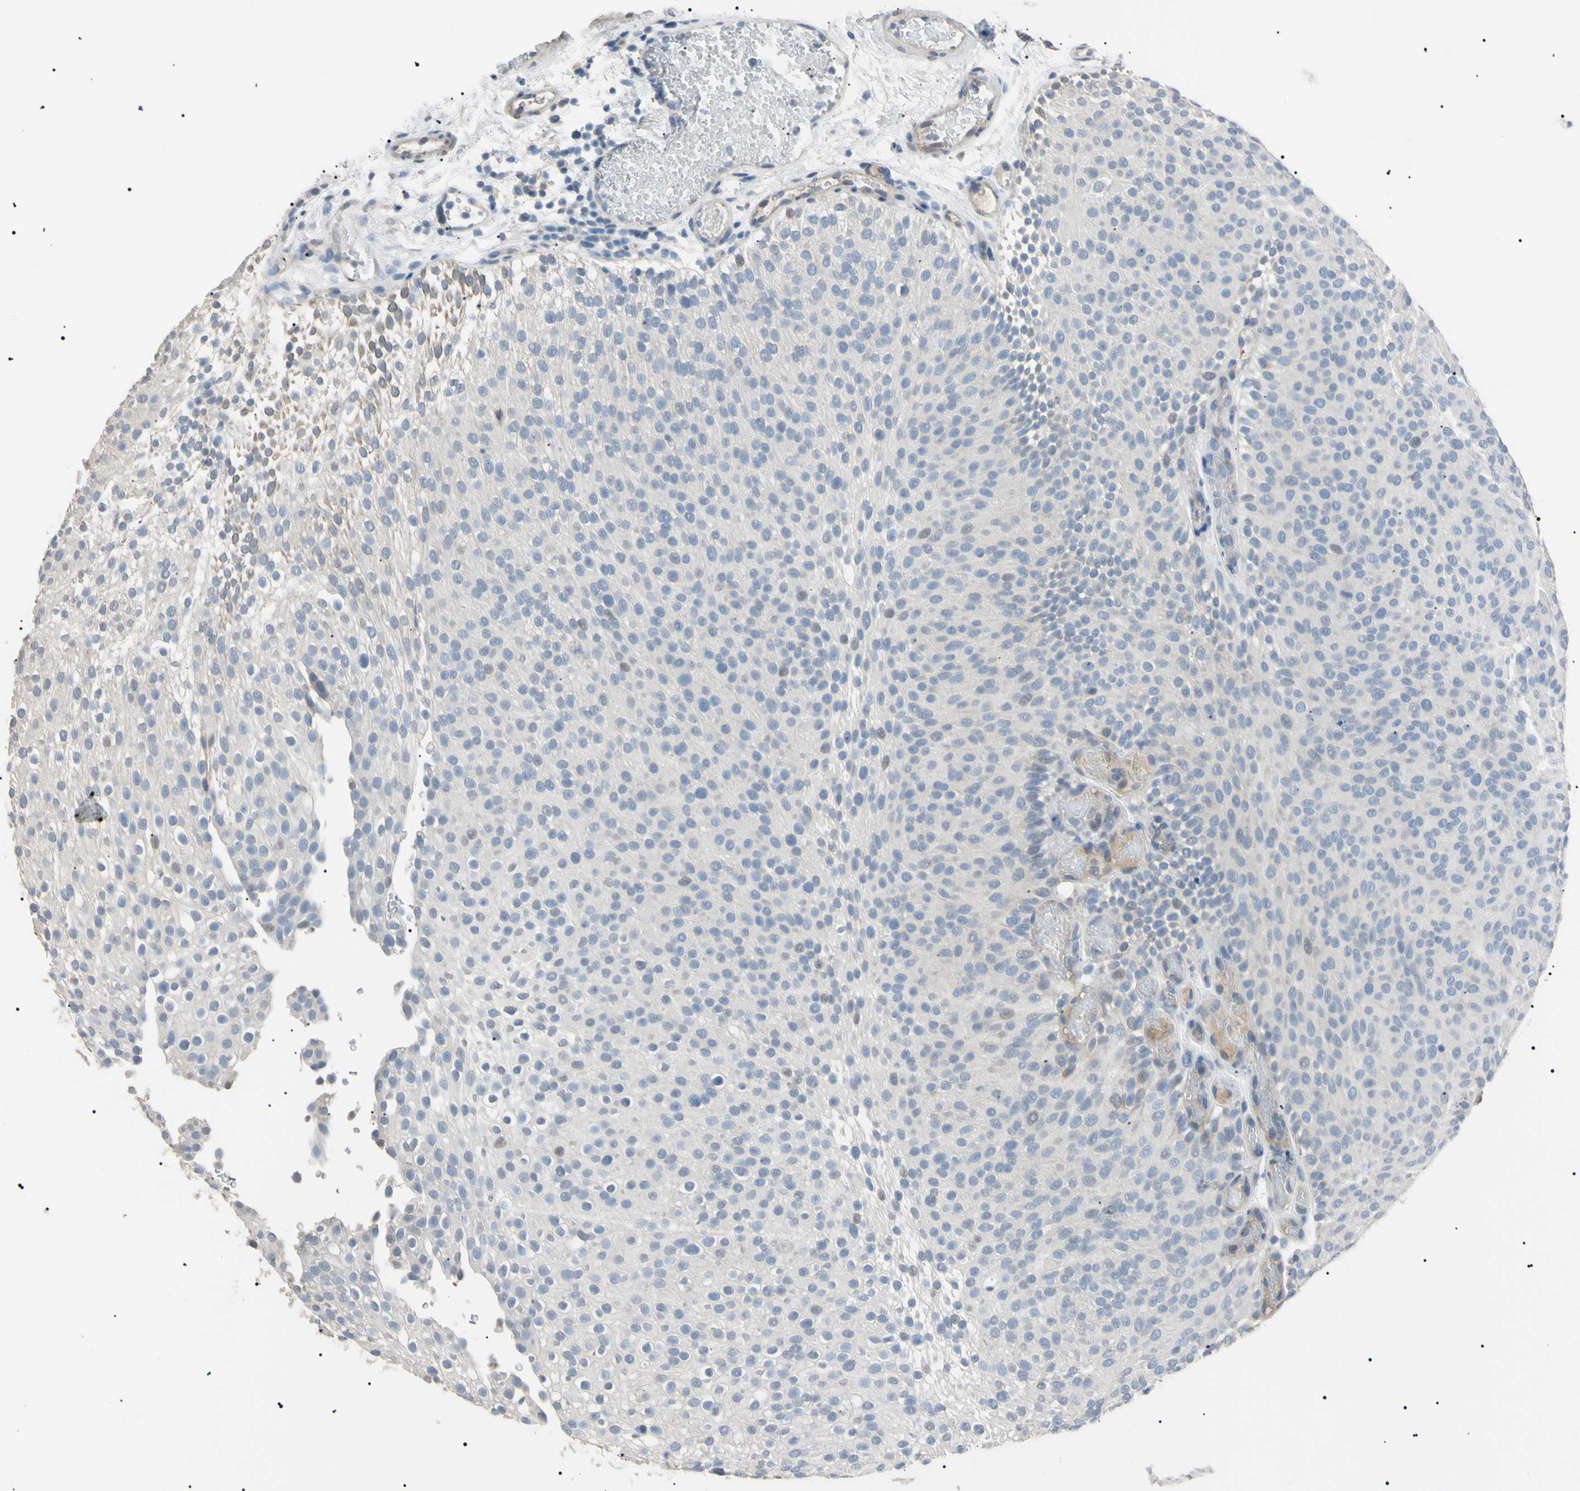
{"staining": {"intensity": "weak", "quantity": "<25%", "location": "cytoplasmic/membranous,nuclear"}, "tissue": "urothelial cancer", "cell_type": "Tumor cells", "image_type": "cancer", "snomed": [{"axis": "morphology", "description": "Urothelial carcinoma, Low grade"}, {"axis": "topography", "description": "Urinary bladder"}], "caption": "Protein analysis of urothelial cancer exhibits no significant positivity in tumor cells.", "gene": "CGB3", "patient": {"sex": "male", "age": 78}}